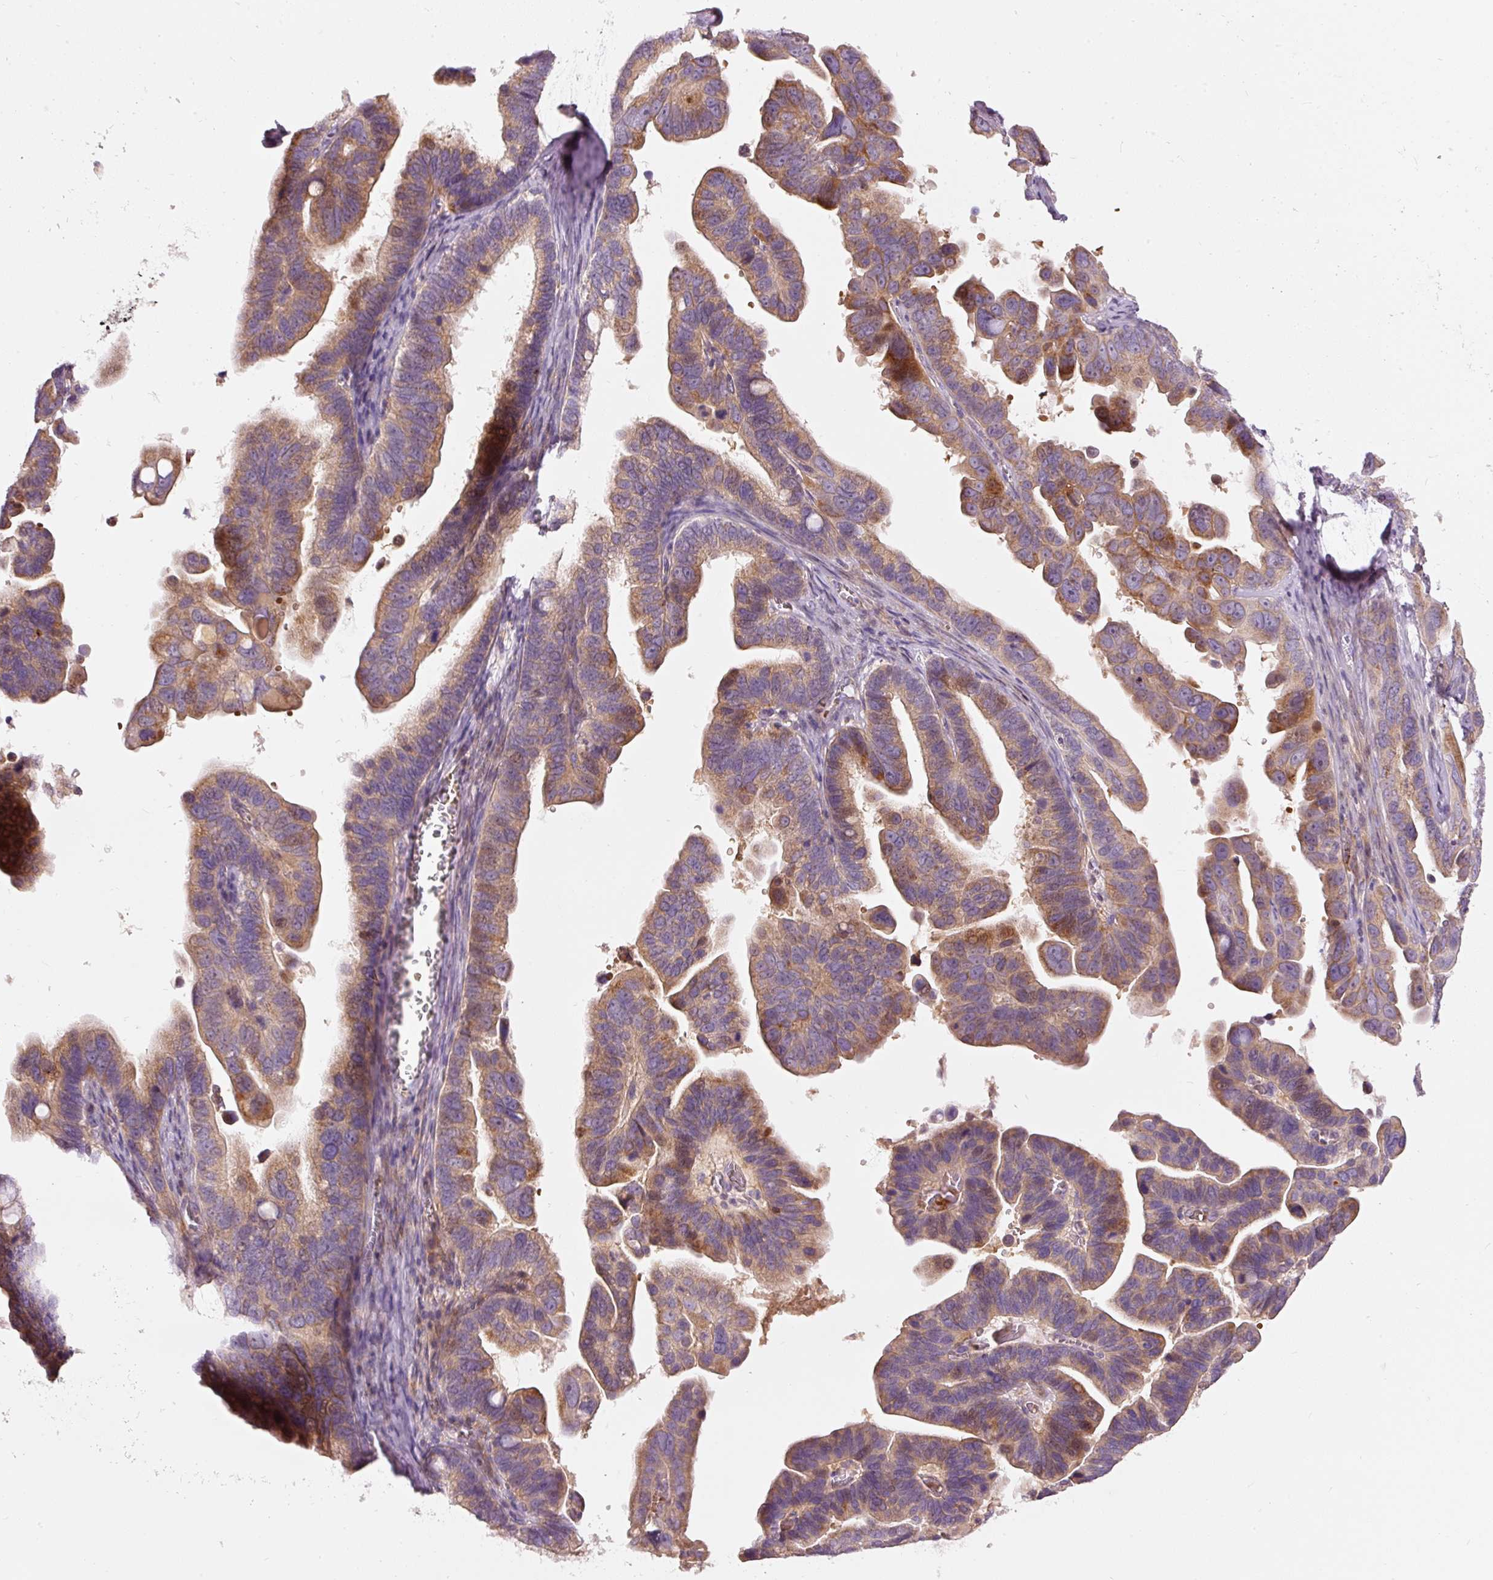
{"staining": {"intensity": "moderate", "quantity": ">75%", "location": "cytoplasmic/membranous"}, "tissue": "ovarian cancer", "cell_type": "Tumor cells", "image_type": "cancer", "snomed": [{"axis": "morphology", "description": "Cystadenocarcinoma, serous, NOS"}, {"axis": "topography", "description": "Ovary"}], "caption": "IHC (DAB) staining of ovarian serous cystadenocarcinoma exhibits moderate cytoplasmic/membranous protein expression in about >75% of tumor cells. (DAB = brown stain, brightfield microscopy at high magnification).", "gene": "KLHL21", "patient": {"sex": "female", "age": 56}}